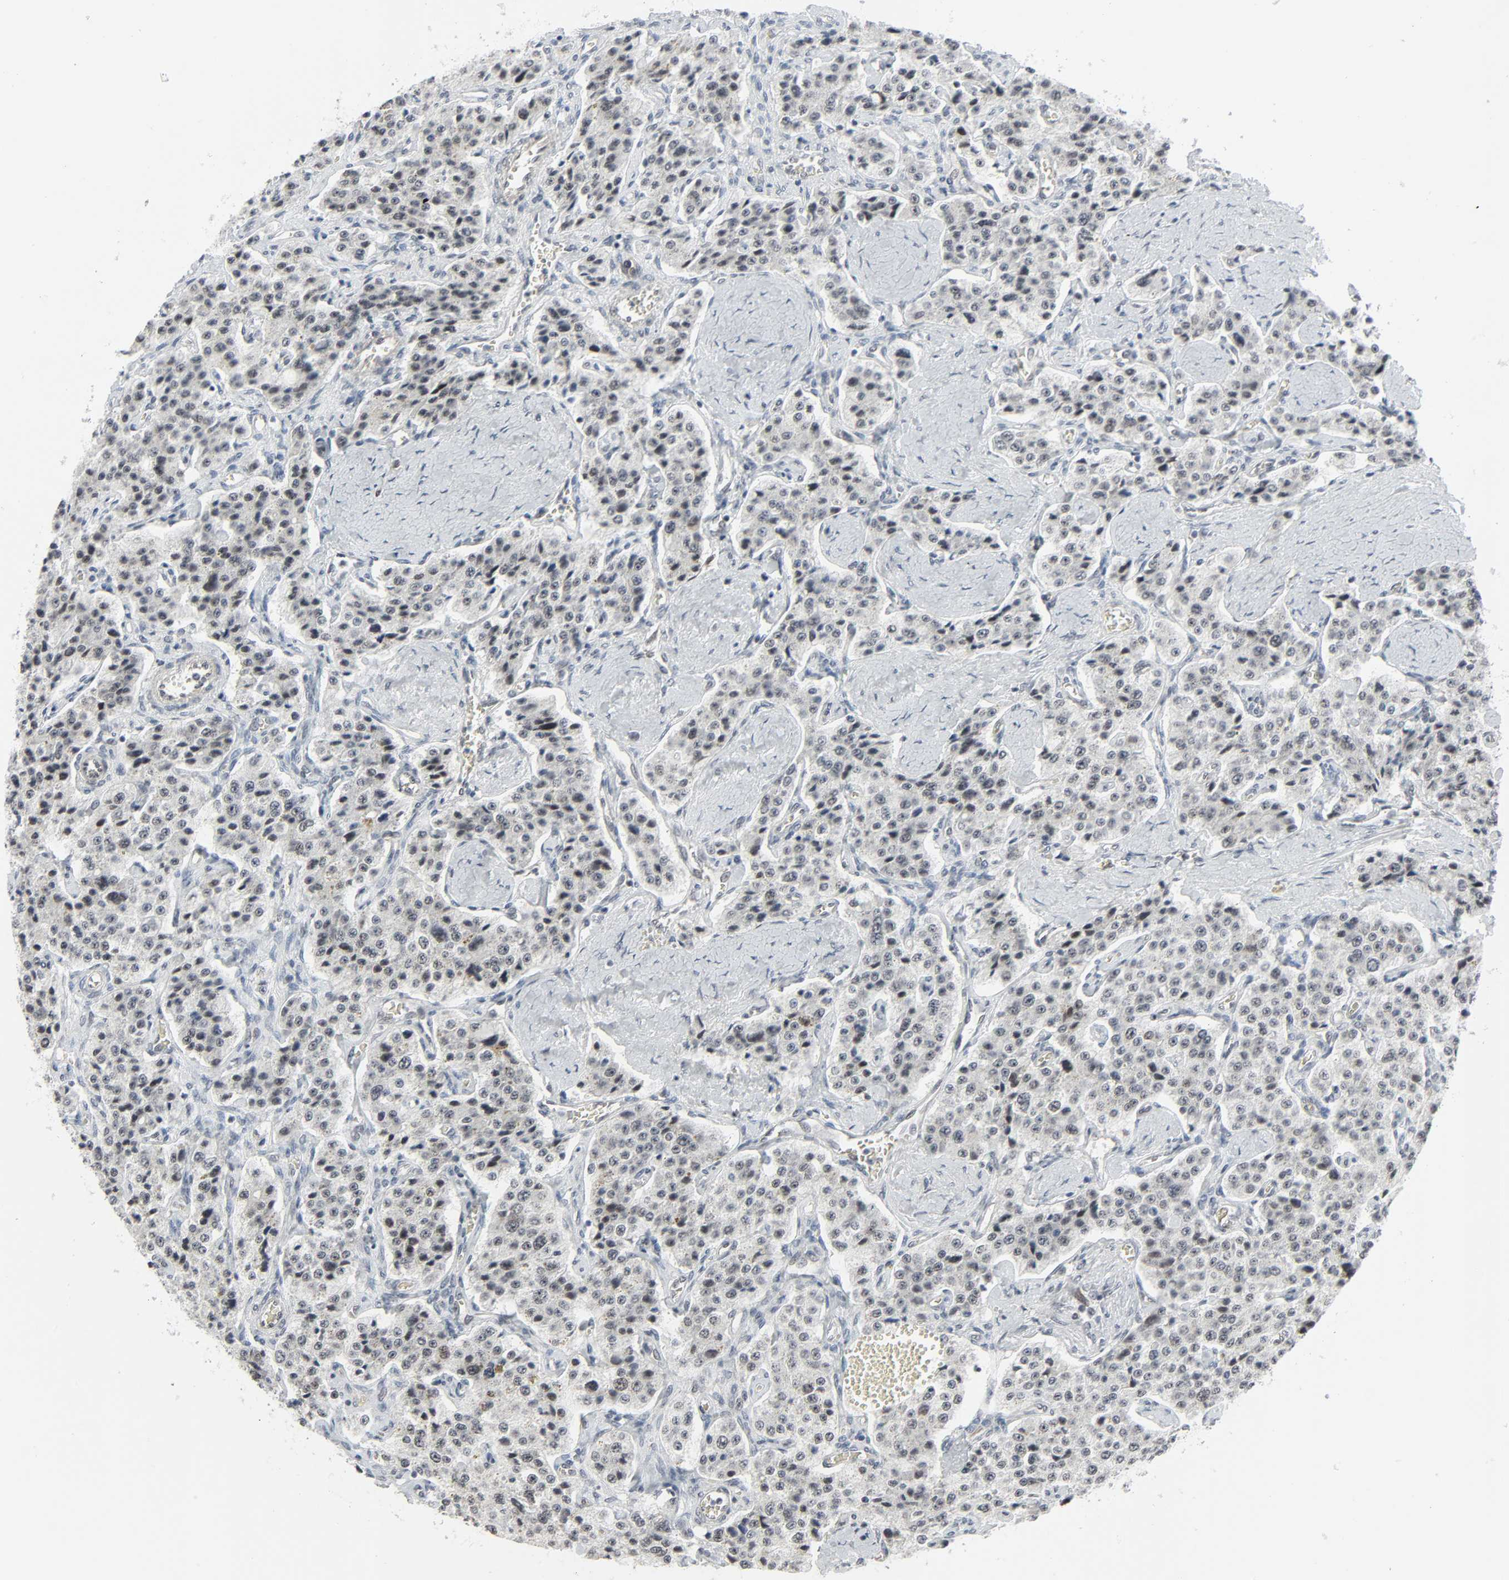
{"staining": {"intensity": "weak", "quantity": "25%-75%", "location": "nuclear"}, "tissue": "carcinoid", "cell_type": "Tumor cells", "image_type": "cancer", "snomed": [{"axis": "morphology", "description": "Carcinoid, malignant, NOS"}, {"axis": "topography", "description": "Small intestine"}], "caption": "Human carcinoid stained with a brown dye exhibits weak nuclear positive expression in approximately 25%-75% of tumor cells.", "gene": "FBXO28", "patient": {"sex": "male", "age": 52}}